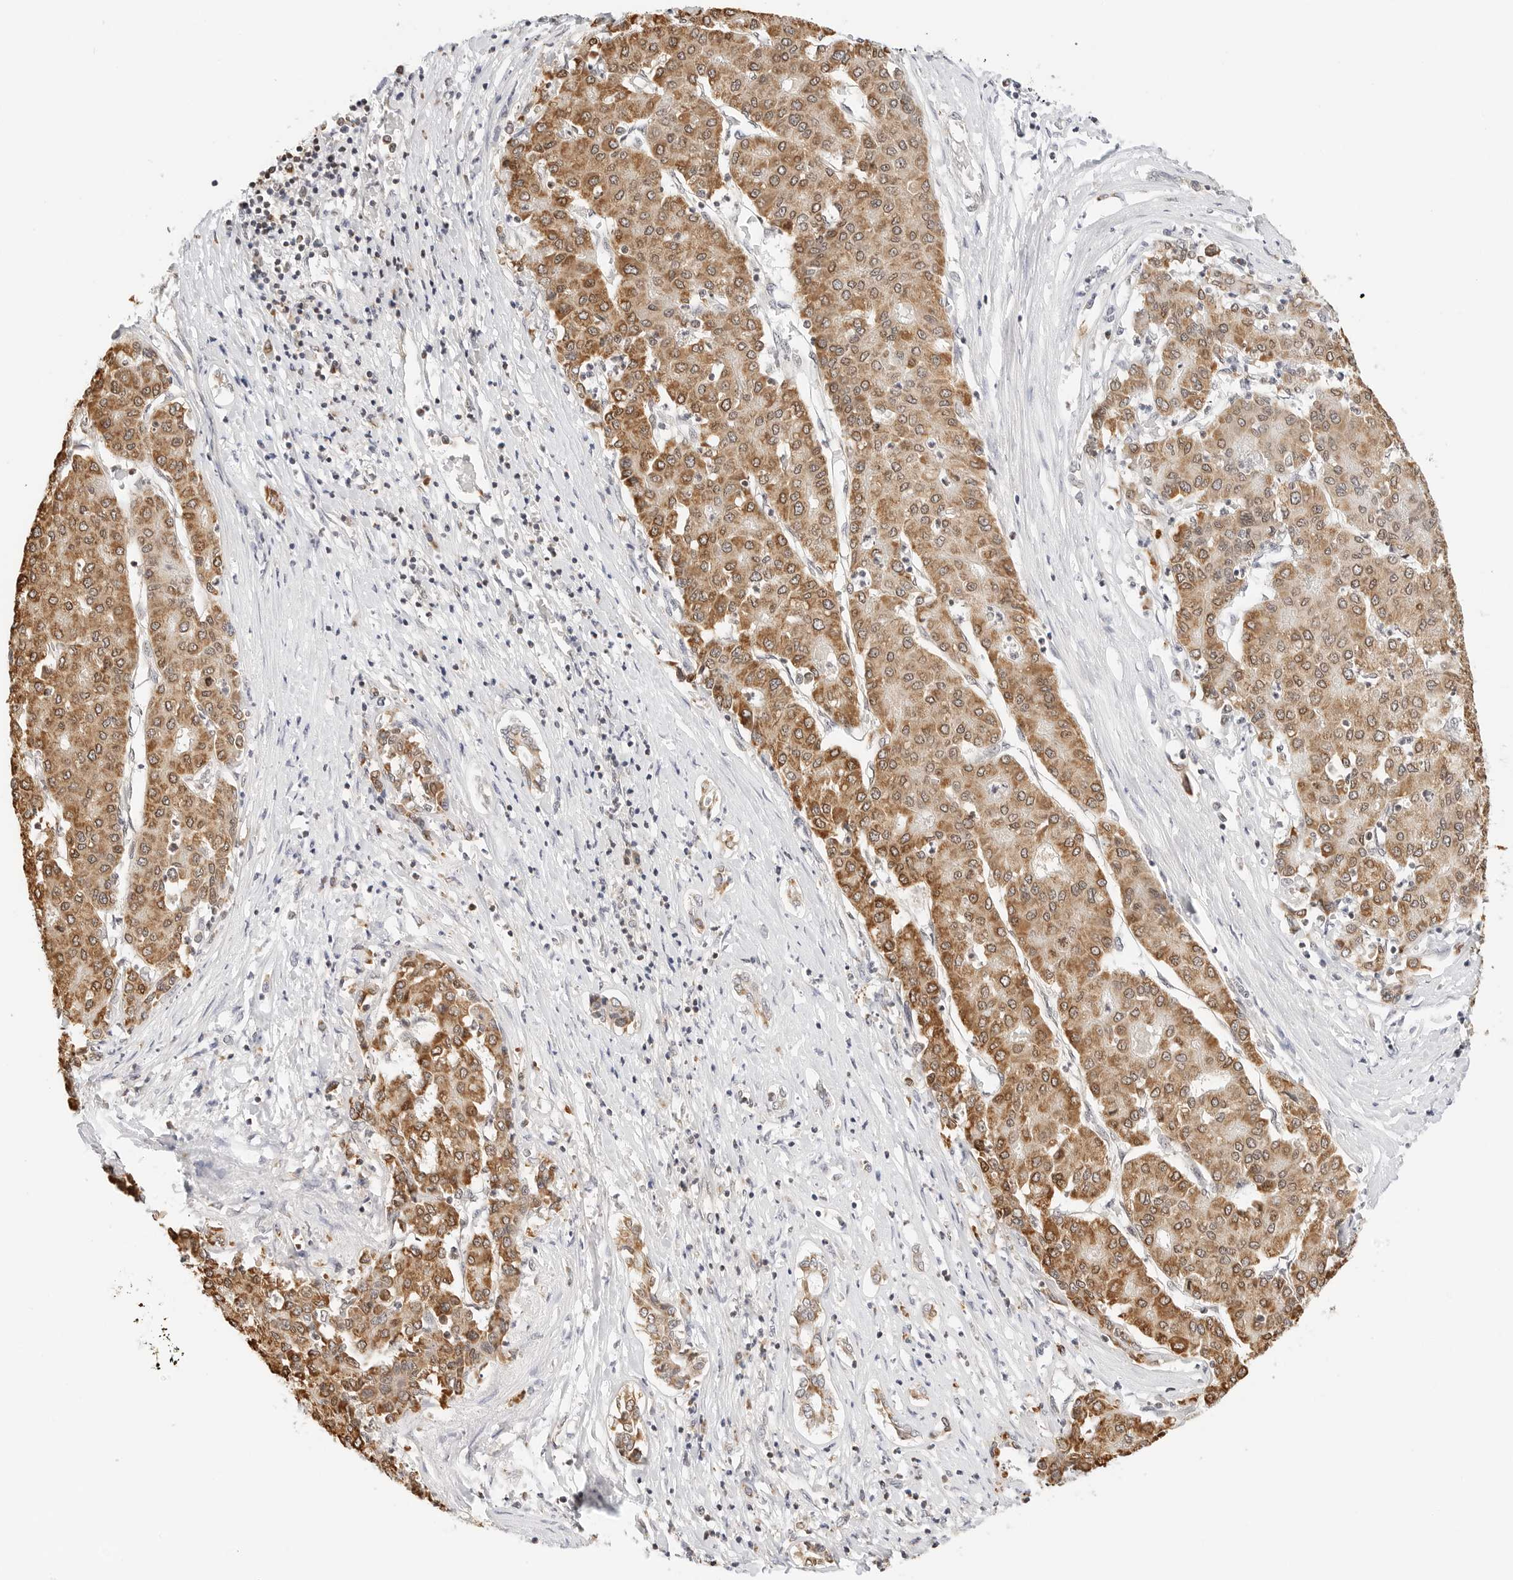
{"staining": {"intensity": "moderate", "quantity": ">75%", "location": "cytoplasmic/membranous"}, "tissue": "liver cancer", "cell_type": "Tumor cells", "image_type": "cancer", "snomed": [{"axis": "morphology", "description": "Carcinoma, Hepatocellular, NOS"}, {"axis": "topography", "description": "Liver"}], "caption": "This photomicrograph displays IHC staining of liver hepatocellular carcinoma, with medium moderate cytoplasmic/membranous staining in about >75% of tumor cells.", "gene": "ATL1", "patient": {"sex": "male", "age": 65}}